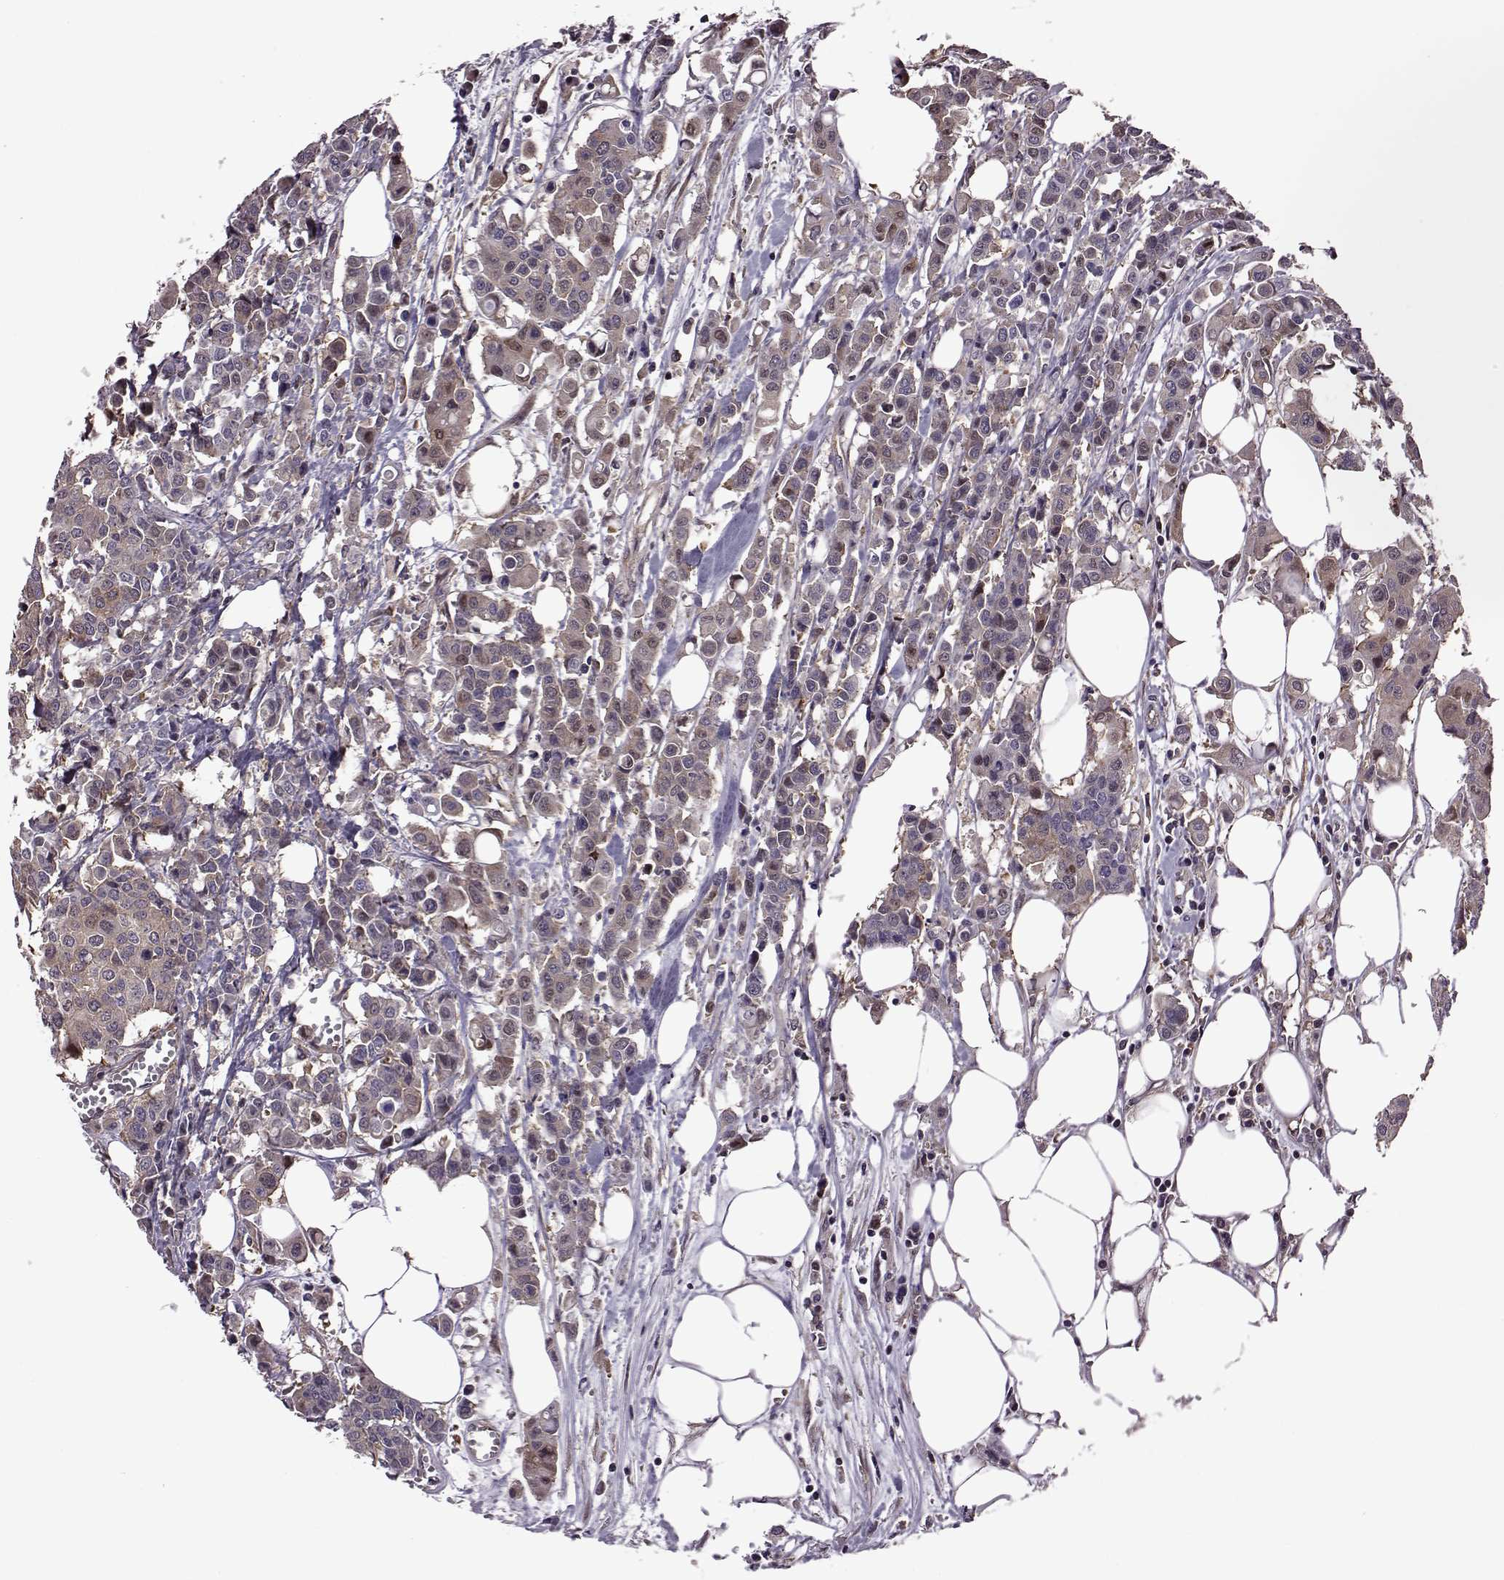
{"staining": {"intensity": "moderate", "quantity": ">75%", "location": "cytoplasmic/membranous"}, "tissue": "carcinoid", "cell_type": "Tumor cells", "image_type": "cancer", "snomed": [{"axis": "morphology", "description": "Carcinoid, malignant, NOS"}, {"axis": "topography", "description": "Colon"}], "caption": "The image exhibits staining of carcinoid (malignant), revealing moderate cytoplasmic/membranous protein expression (brown color) within tumor cells.", "gene": "URI1", "patient": {"sex": "male", "age": 81}}